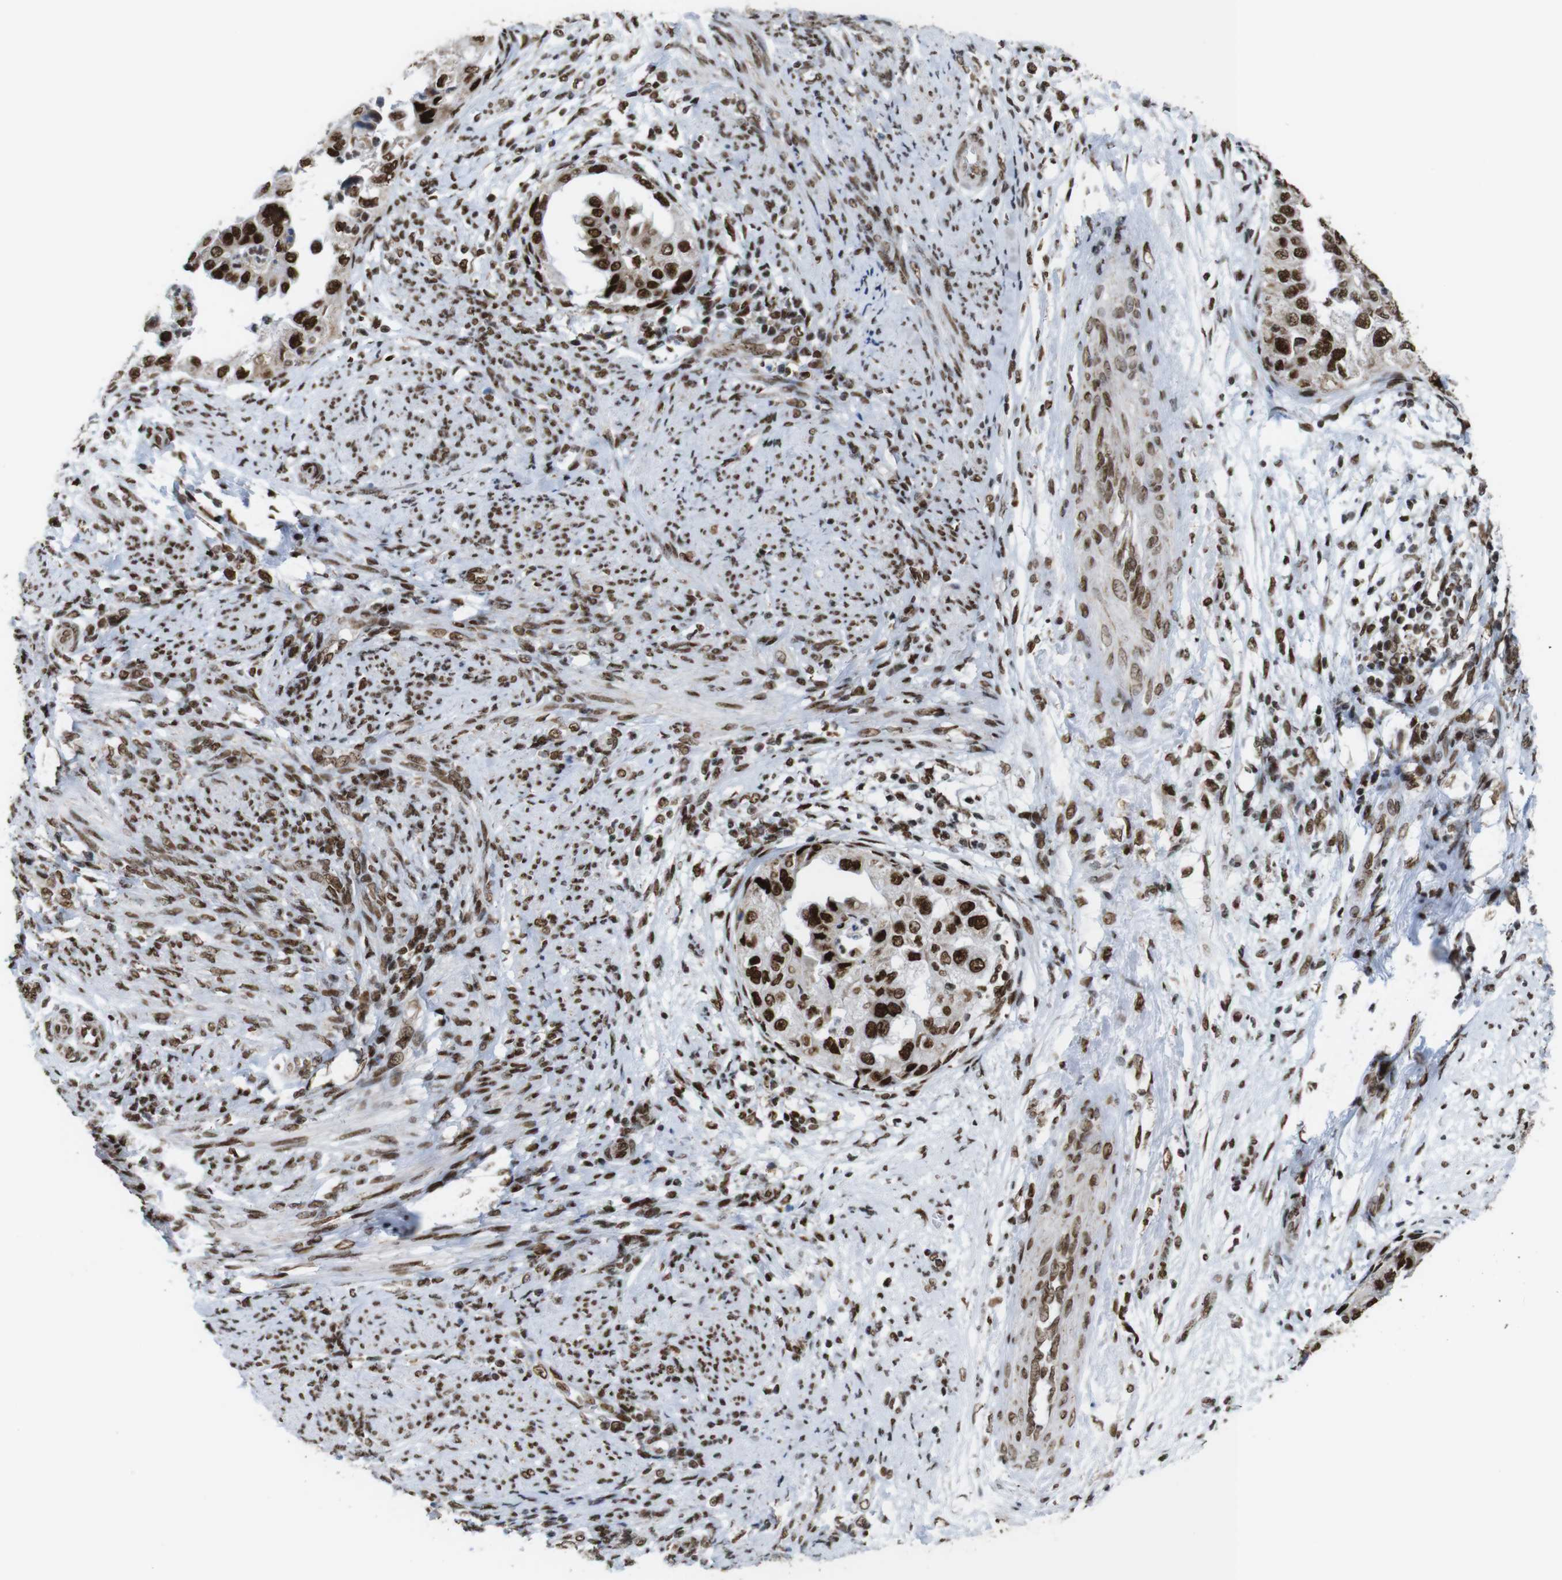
{"staining": {"intensity": "strong", "quantity": ">75%", "location": "nuclear"}, "tissue": "endometrial cancer", "cell_type": "Tumor cells", "image_type": "cancer", "snomed": [{"axis": "morphology", "description": "Adenocarcinoma, NOS"}, {"axis": "topography", "description": "Endometrium"}], "caption": "Immunohistochemical staining of endometrial adenocarcinoma demonstrates high levels of strong nuclear staining in approximately >75% of tumor cells.", "gene": "ROMO1", "patient": {"sex": "female", "age": 85}}